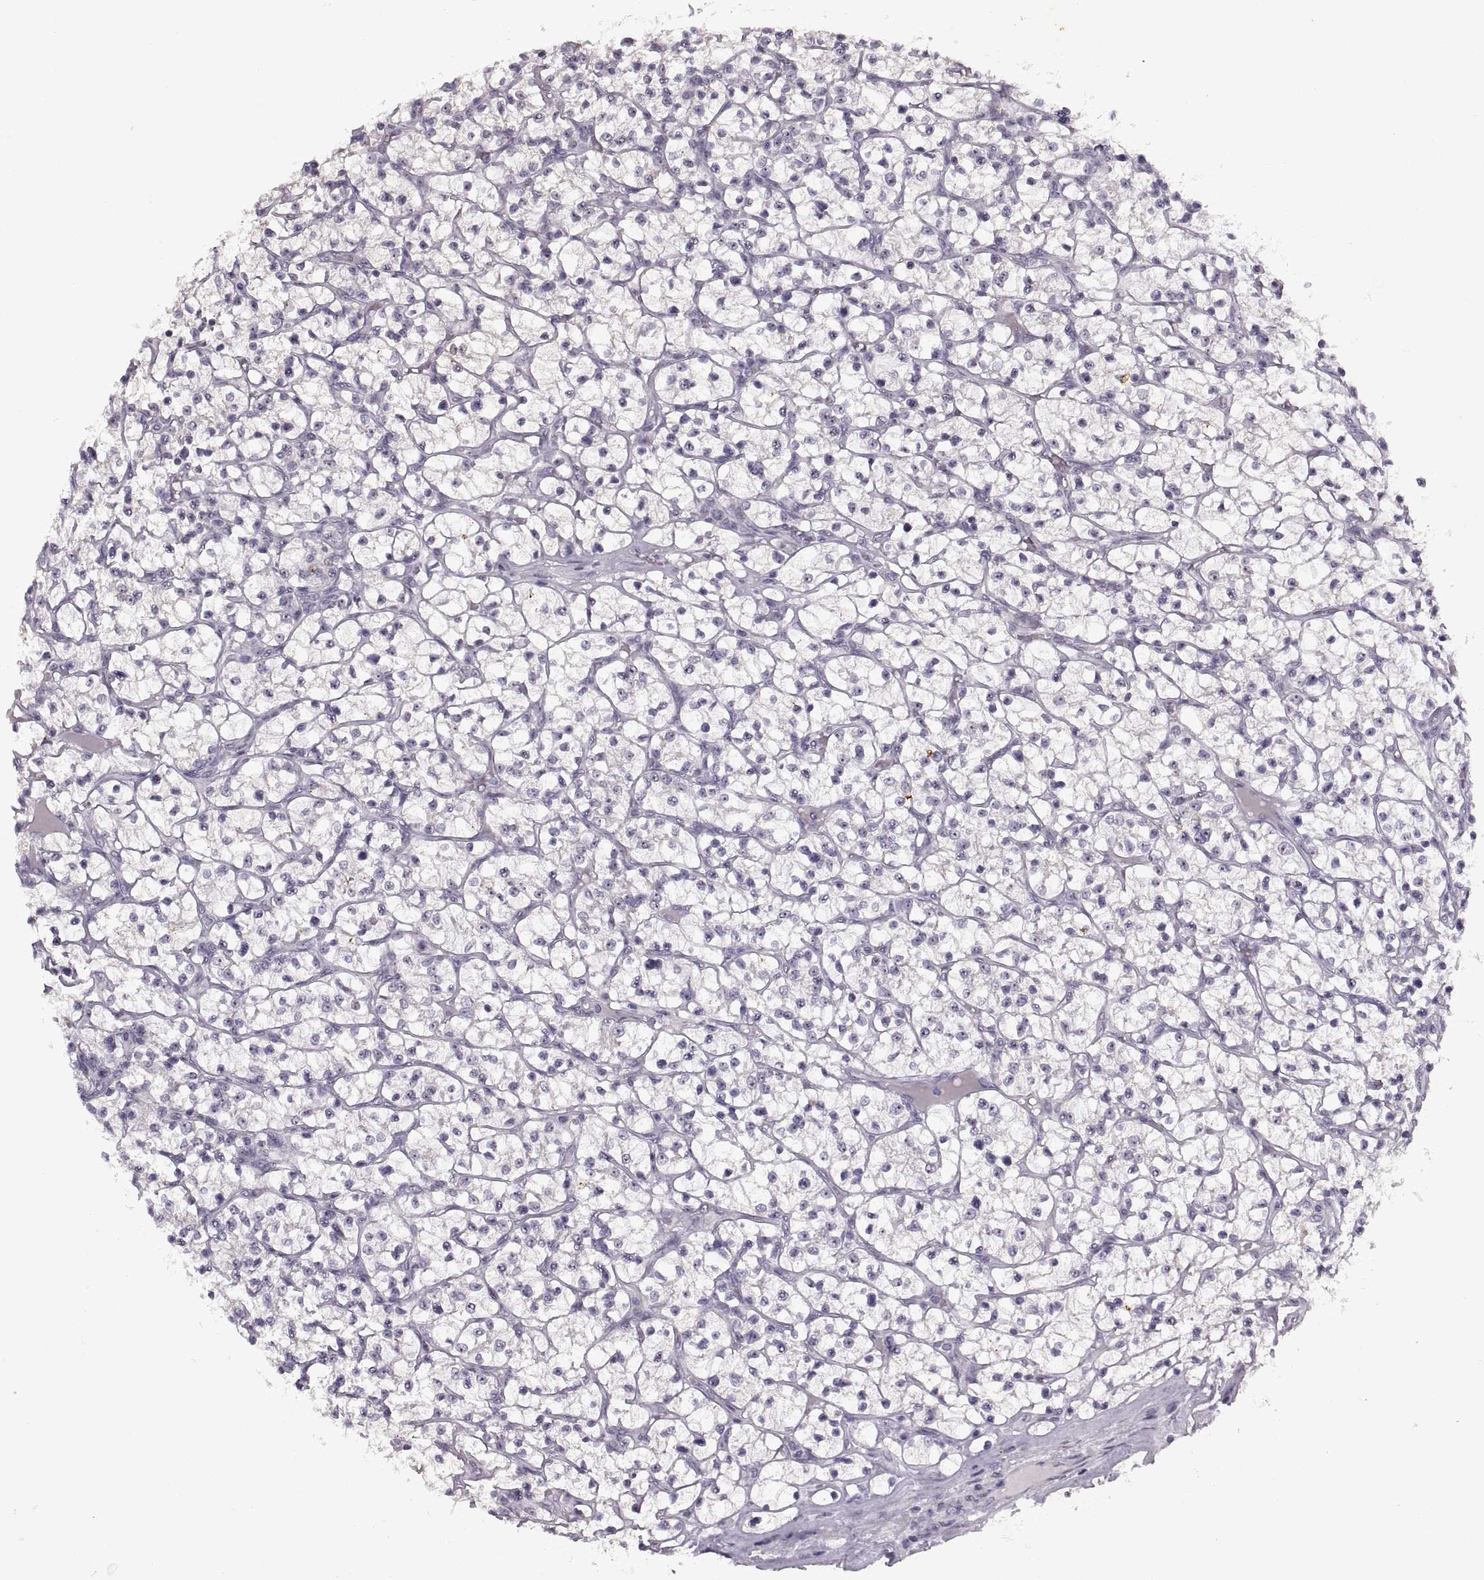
{"staining": {"intensity": "strong", "quantity": "<25%", "location": "nuclear"}, "tissue": "renal cancer", "cell_type": "Tumor cells", "image_type": "cancer", "snomed": [{"axis": "morphology", "description": "Adenocarcinoma, NOS"}, {"axis": "topography", "description": "Kidney"}], "caption": "High-power microscopy captured an IHC image of adenocarcinoma (renal), revealing strong nuclear positivity in about <25% of tumor cells. (Brightfield microscopy of DAB IHC at high magnification).", "gene": "SINHCAF", "patient": {"sex": "female", "age": 64}}